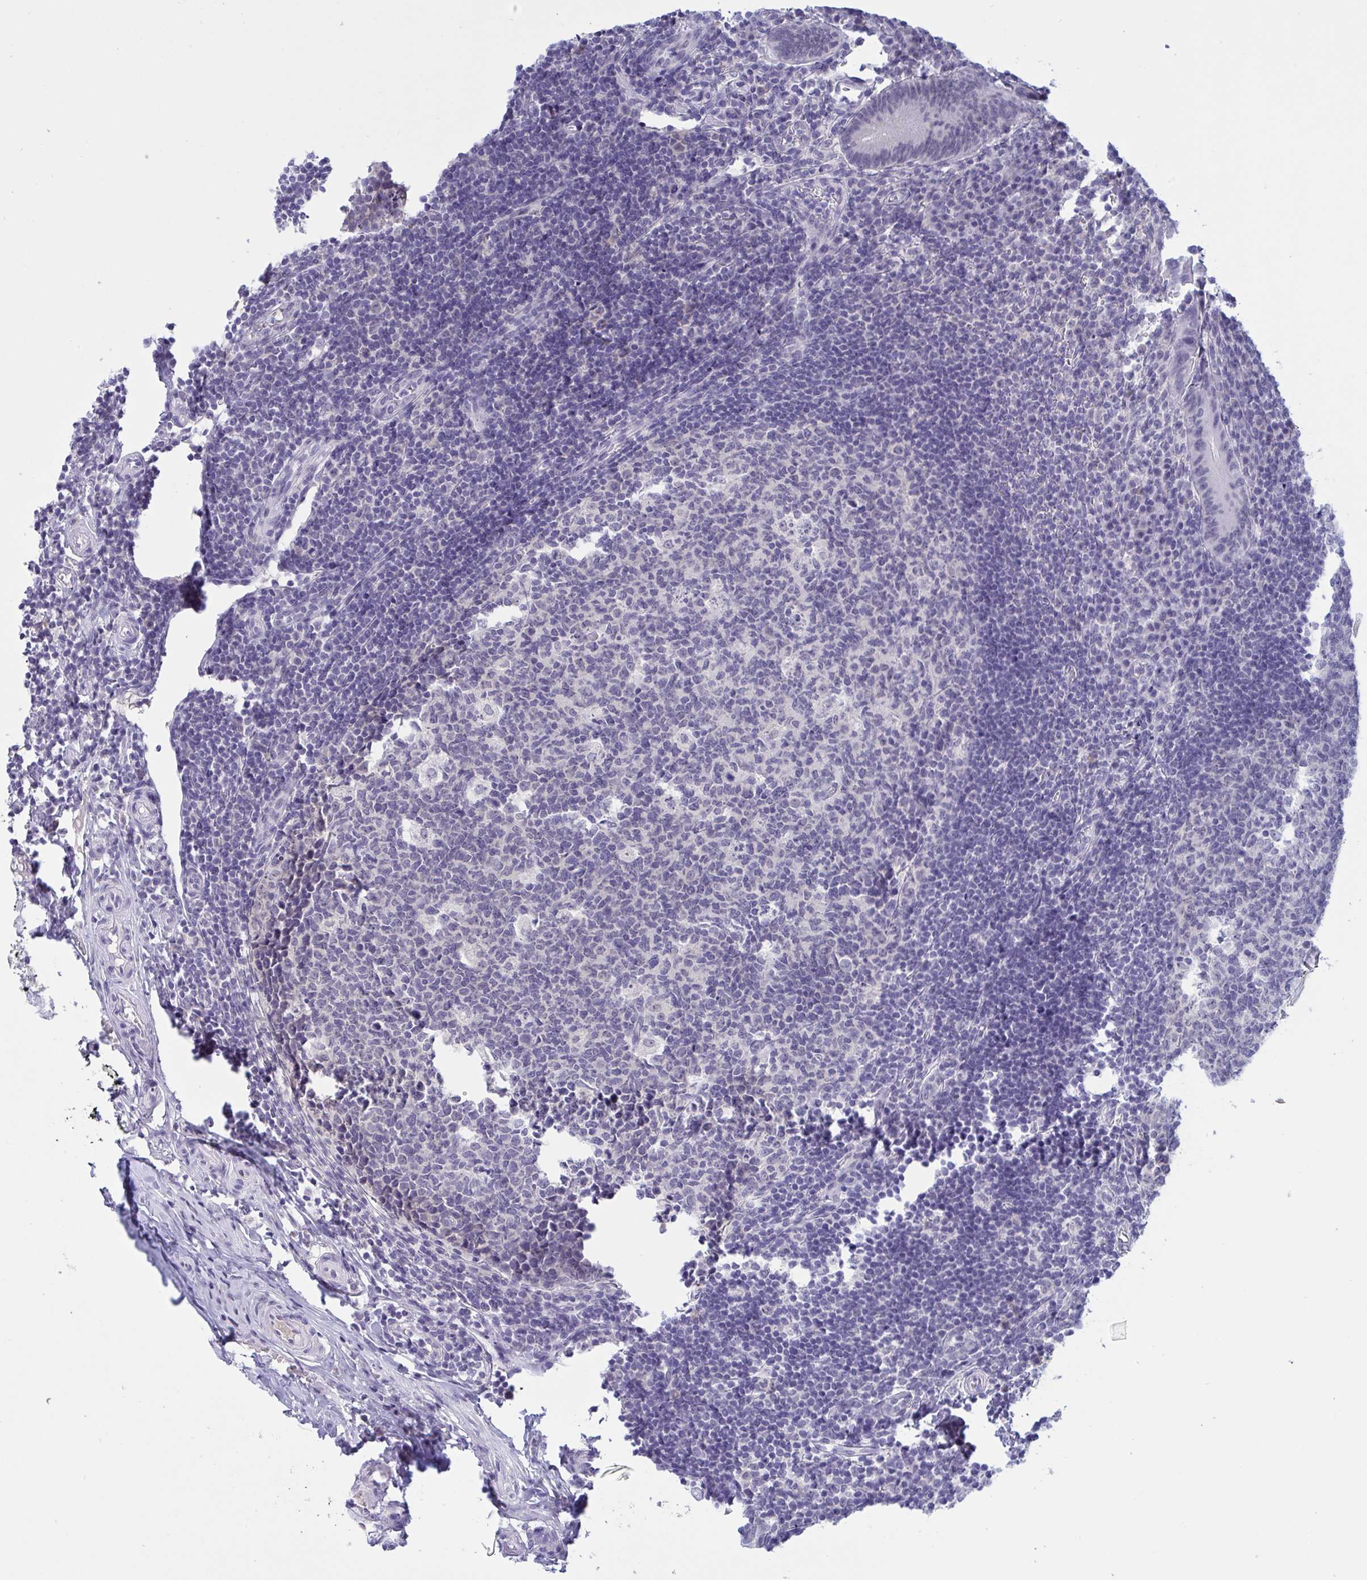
{"staining": {"intensity": "negative", "quantity": "none", "location": "none"}, "tissue": "appendix", "cell_type": "Glandular cells", "image_type": "normal", "snomed": [{"axis": "morphology", "description": "Normal tissue, NOS"}, {"axis": "topography", "description": "Appendix"}], "caption": "Micrograph shows no significant protein staining in glandular cells of benign appendix.", "gene": "SERPINB13", "patient": {"sex": "male", "age": 18}}